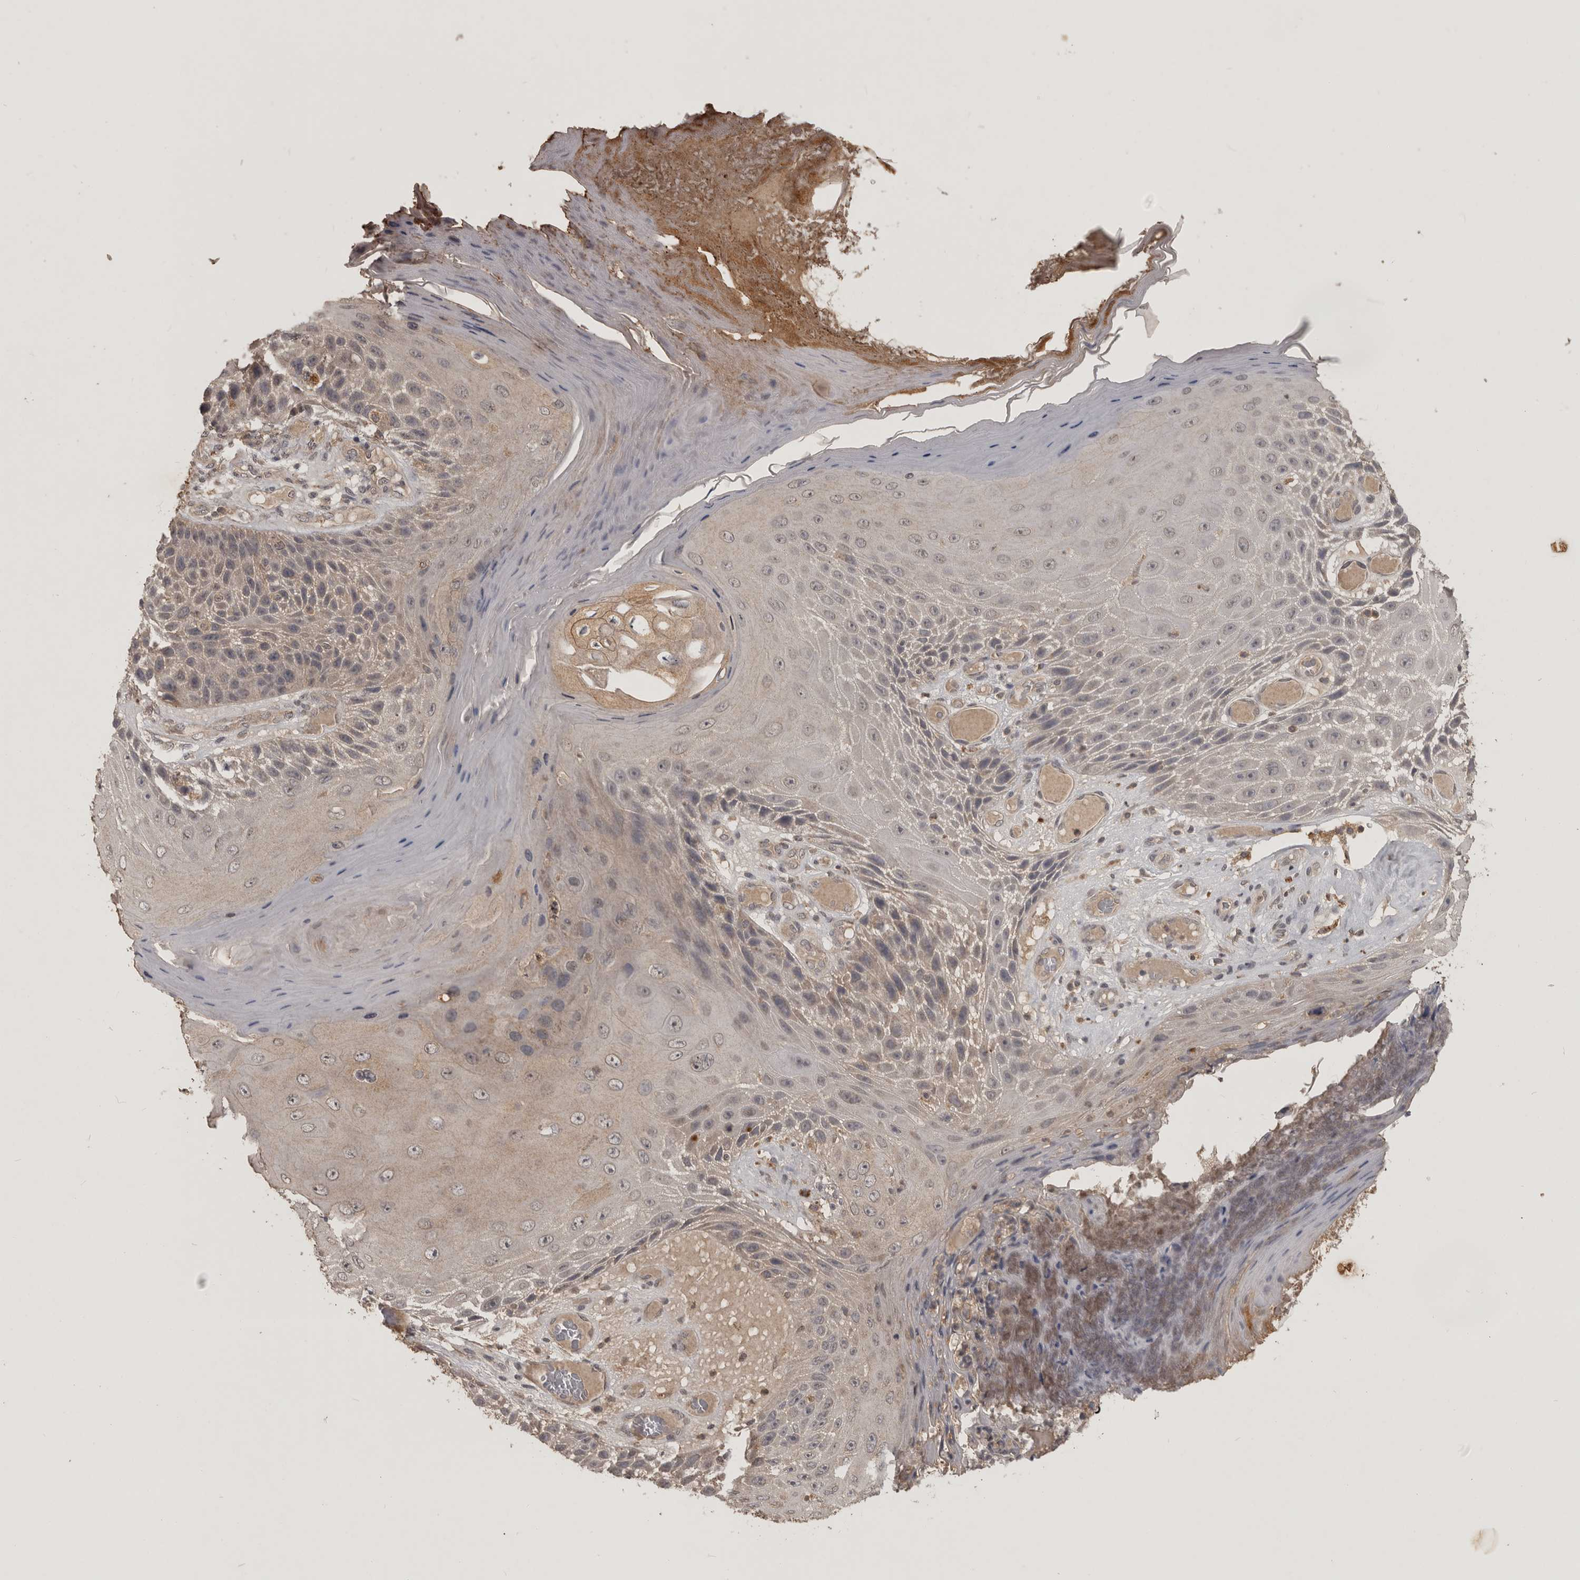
{"staining": {"intensity": "weak", "quantity": "<25%", "location": "cytoplasmic/membranous"}, "tissue": "skin cancer", "cell_type": "Tumor cells", "image_type": "cancer", "snomed": [{"axis": "morphology", "description": "Squamous cell carcinoma, NOS"}, {"axis": "topography", "description": "Skin"}], "caption": "Histopathology image shows no protein expression in tumor cells of squamous cell carcinoma (skin) tissue.", "gene": "ADAMTS4", "patient": {"sex": "female", "age": 88}}